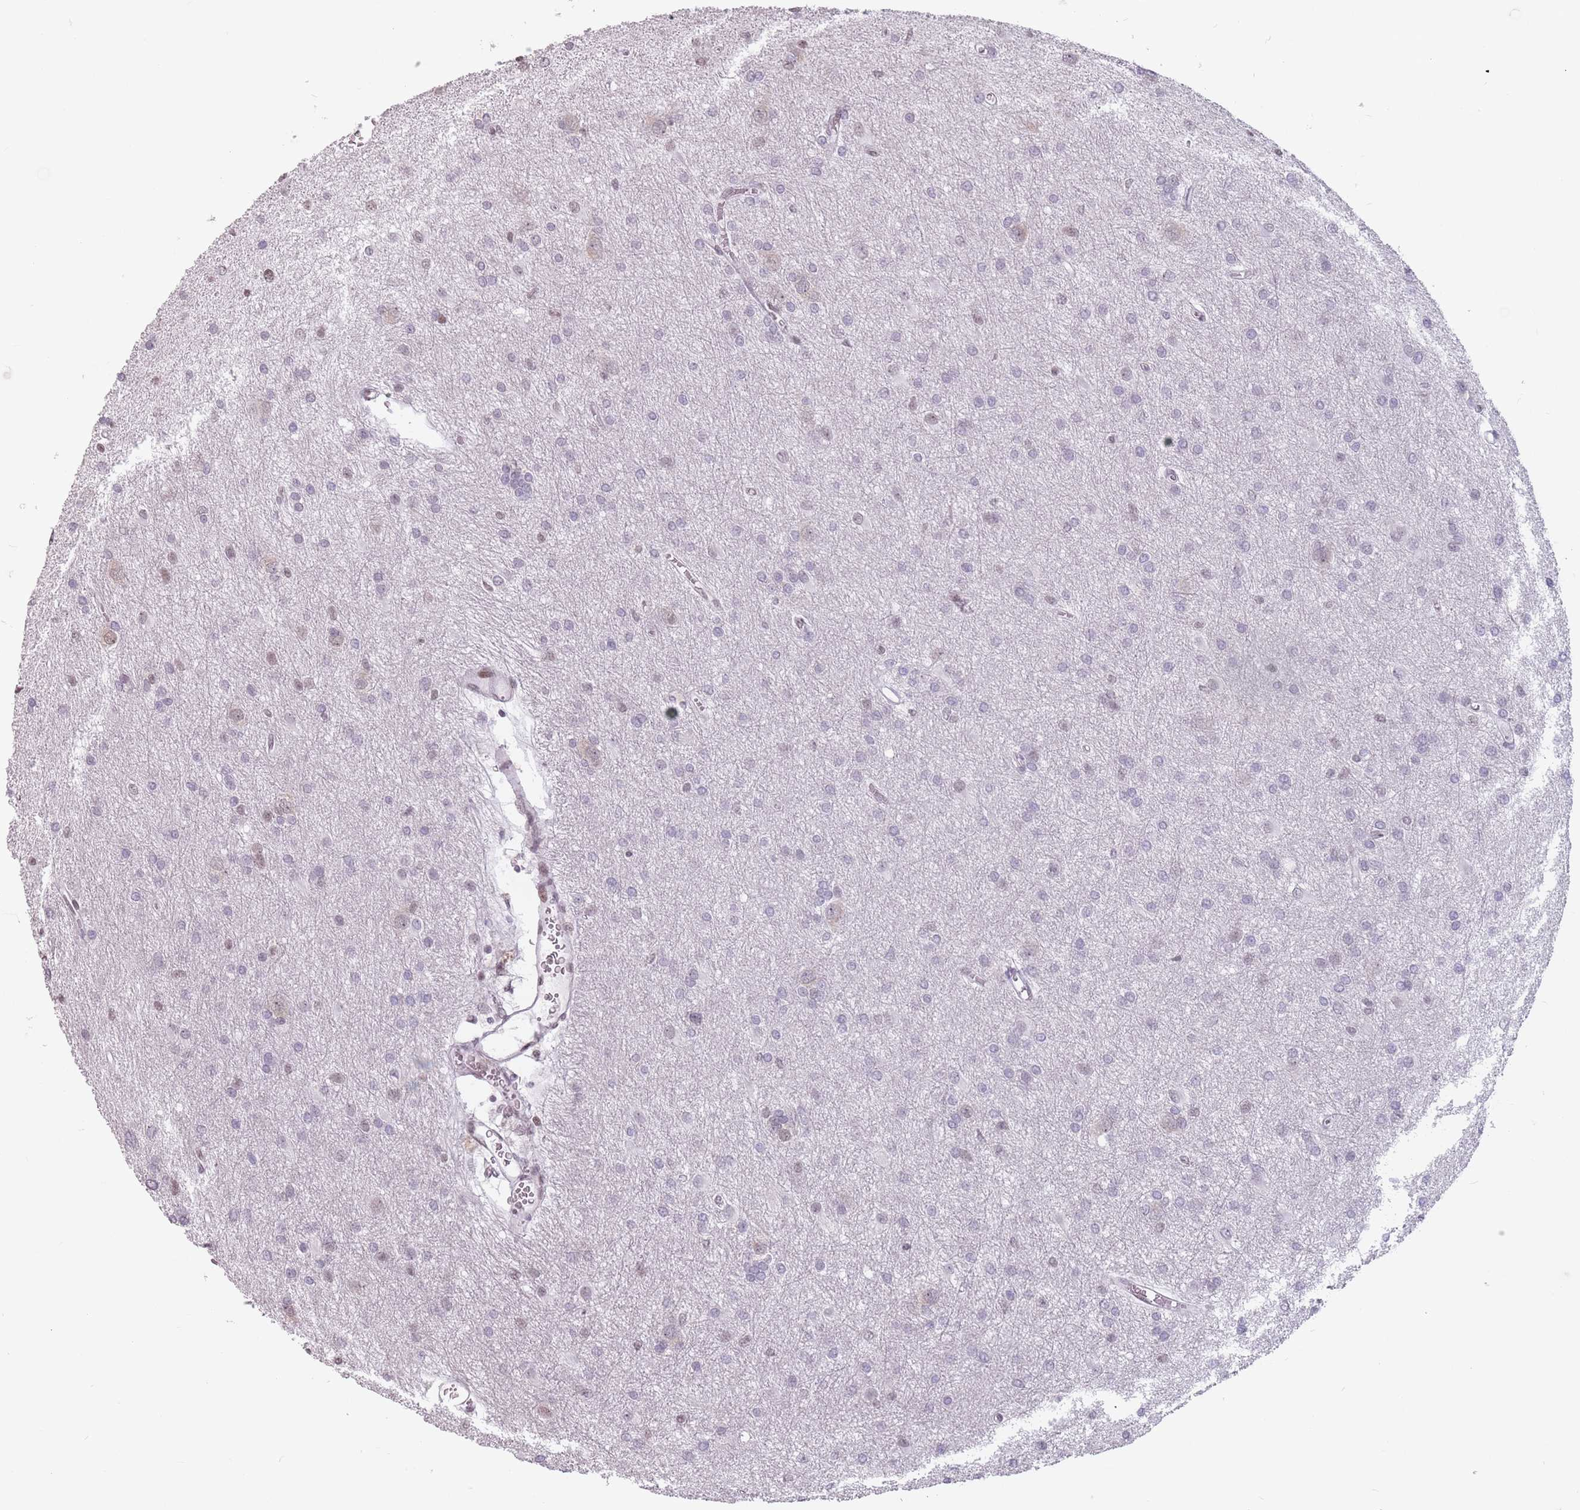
{"staining": {"intensity": "moderate", "quantity": "<25%", "location": "nuclear"}, "tissue": "glioma", "cell_type": "Tumor cells", "image_type": "cancer", "snomed": [{"axis": "morphology", "description": "Glioma, malignant, High grade"}, {"axis": "topography", "description": "Brain"}], "caption": "Immunohistochemistry image of malignant glioma (high-grade) stained for a protein (brown), which exhibits low levels of moderate nuclear staining in about <25% of tumor cells.", "gene": "PTCHD1", "patient": {"sex": "female", "age": 50}}